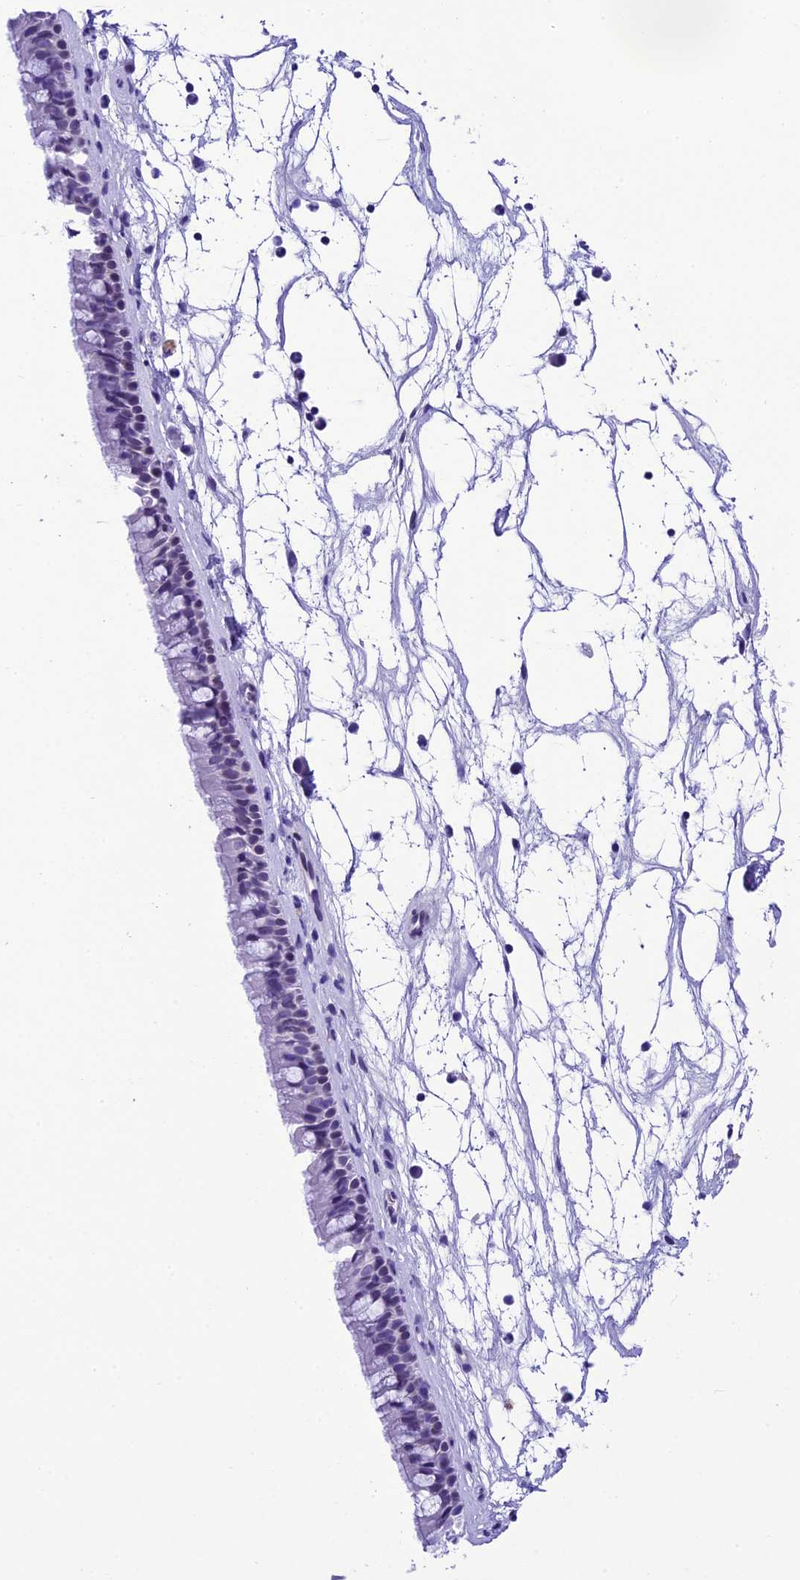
{"staining": {"intensity": "negative", "quantity": "none", "location": "none"}, "tissue": "nasopharynx", "cell_type": "Respiratory epithelial cells", "image_type": "normal", "snomed": [{"axis": "morphology", "description": "Normal tissue, NOS"}, {"axis": "topography", "description": "Nasopharynx"}], "caption": "Immunohistochemistry of normal nasopharynx displays no expression in respiratory epithelial cells.", "gene": "METTL25", "patient": {"sex": "male", "age": 64}}